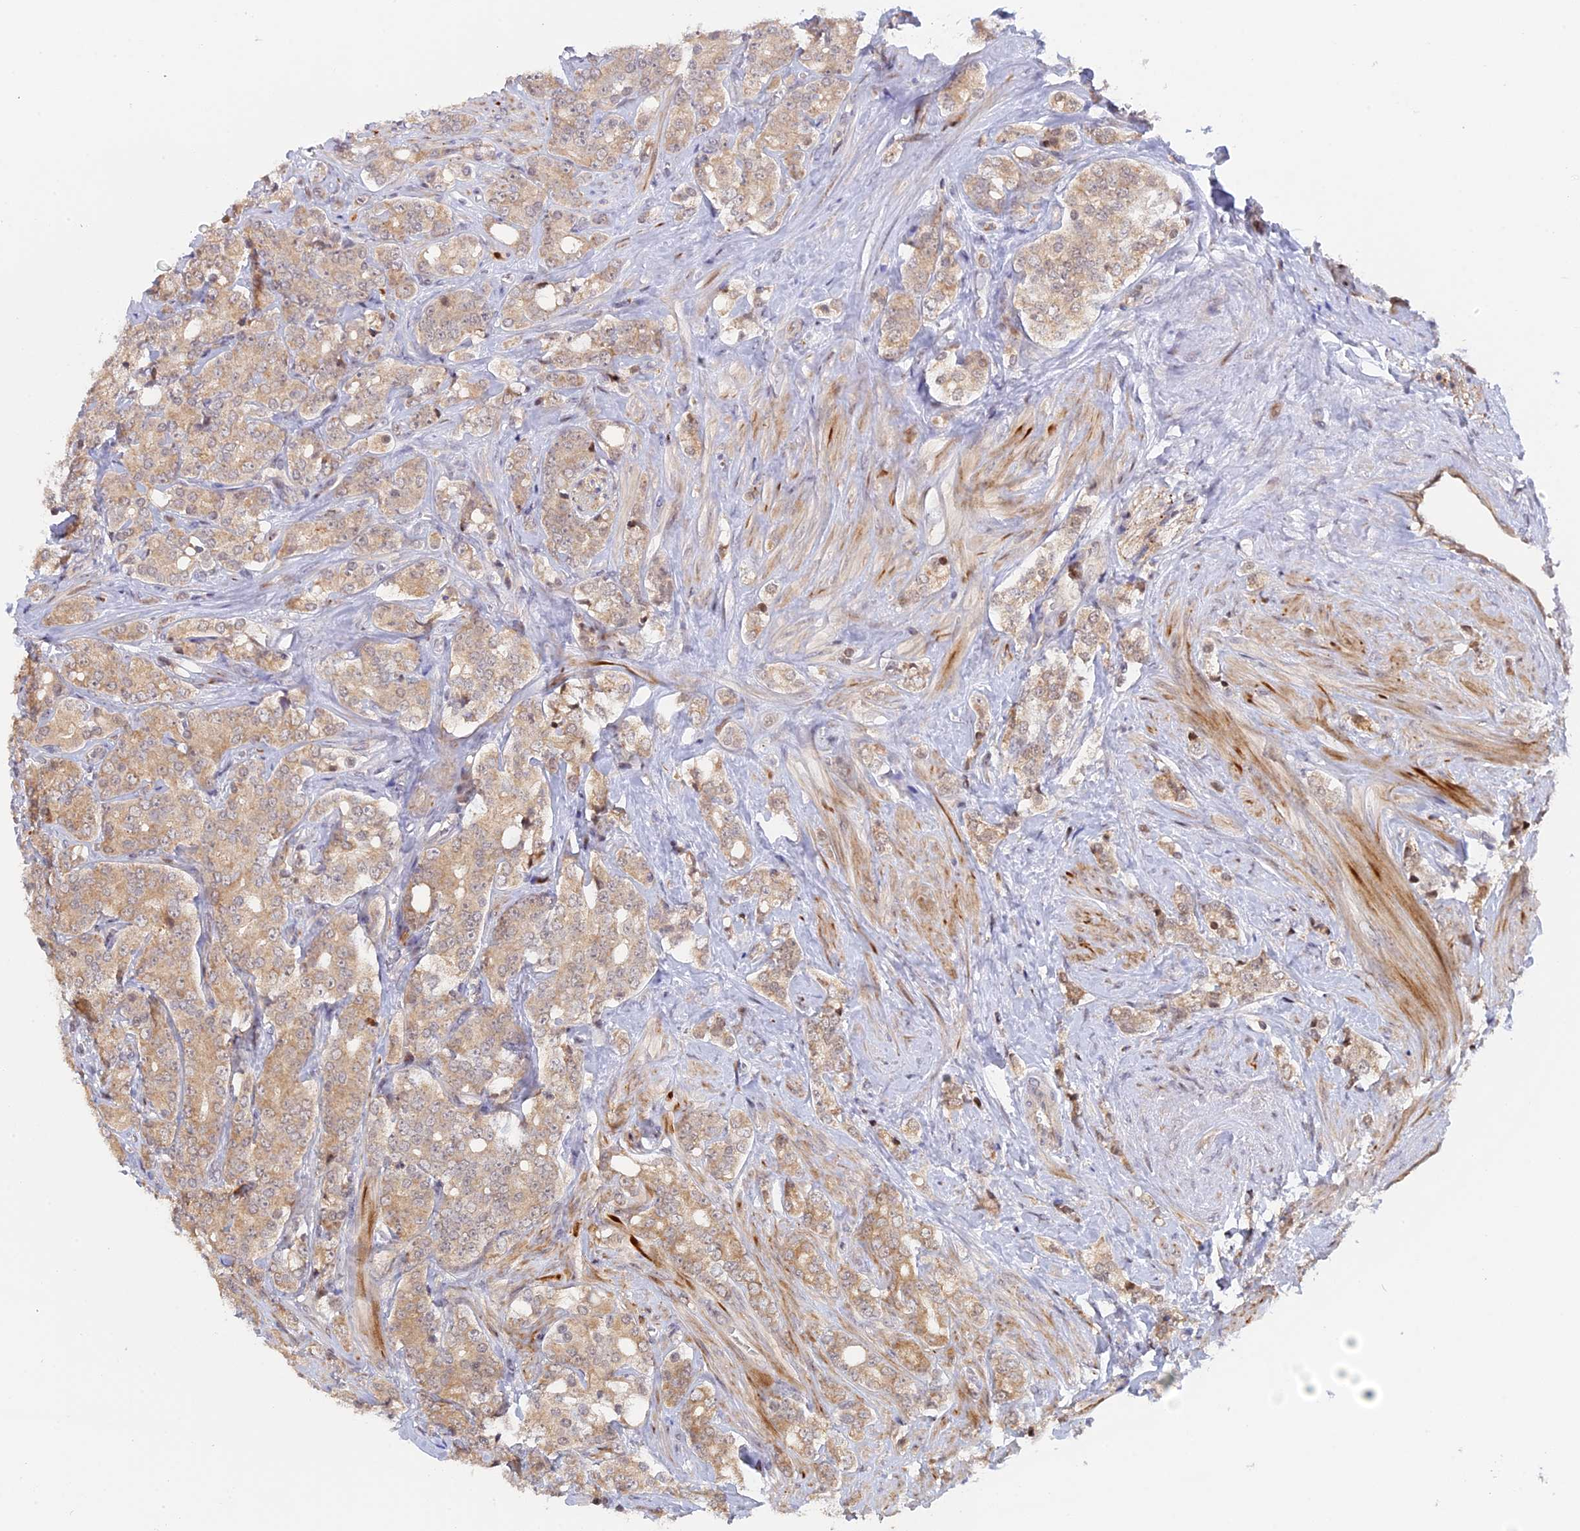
{"staining": {"intensity": "weak", "quantity": ">75%", "location": "cytoplasmic/membranous"}, "tissue": "prostate cancer", "cell_type": "Tumor cells", "image_type": "cancer", "snomed": [{"axis": "morphology", "description": "Adenocarcinoma, High grade"}, {"axis": "topography", "description": "Prostate"}], "caption": "Immunohistochemical staining of prostate cancer demonstrates low levels of weak cytoplasmic/membranous protein expression in approximately >75% of tumor cells.", "gene": "GSKIP", "patient": {"sex": "male", "age": 62}}